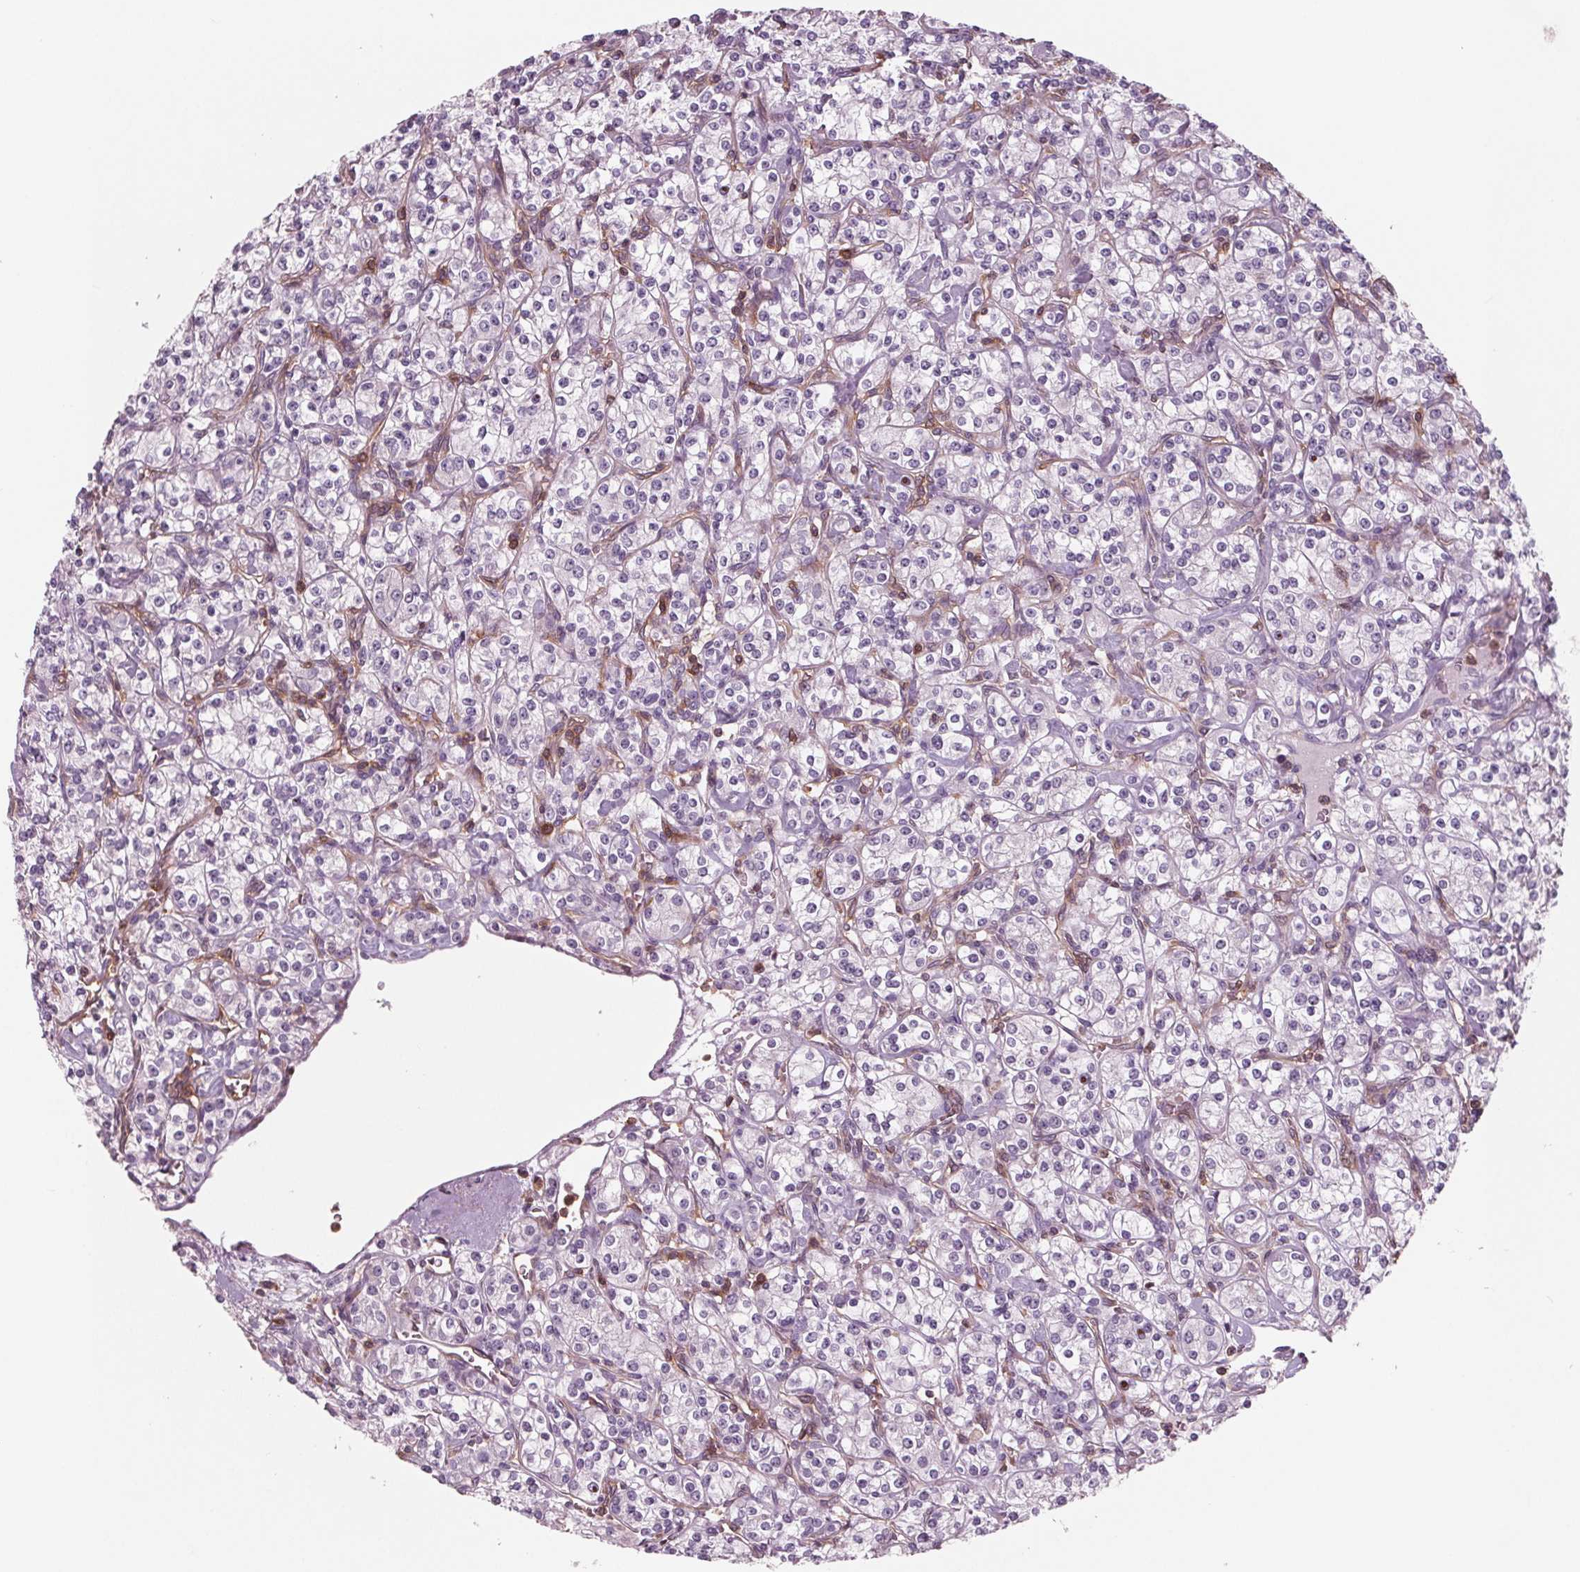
{"staining": {"intensity": "negative", "quantity": "none", "location": "none"}, "tissue": "renal cancer", "cell_type": "Tumor cells", "image_type": "cancer", "snomed": [{"axis": "morphology", "description": "Adenocarcinoma, NOS"}, {"axis": "topography", "description": "Kidney"}], "caption": "DAB immunohistochemical staining of human renal adenocarcinoma demonstrates no significant staining in tumor cells.", "gene": "ARHGAP25", "patient": {"sex": "male", "age": 77}}